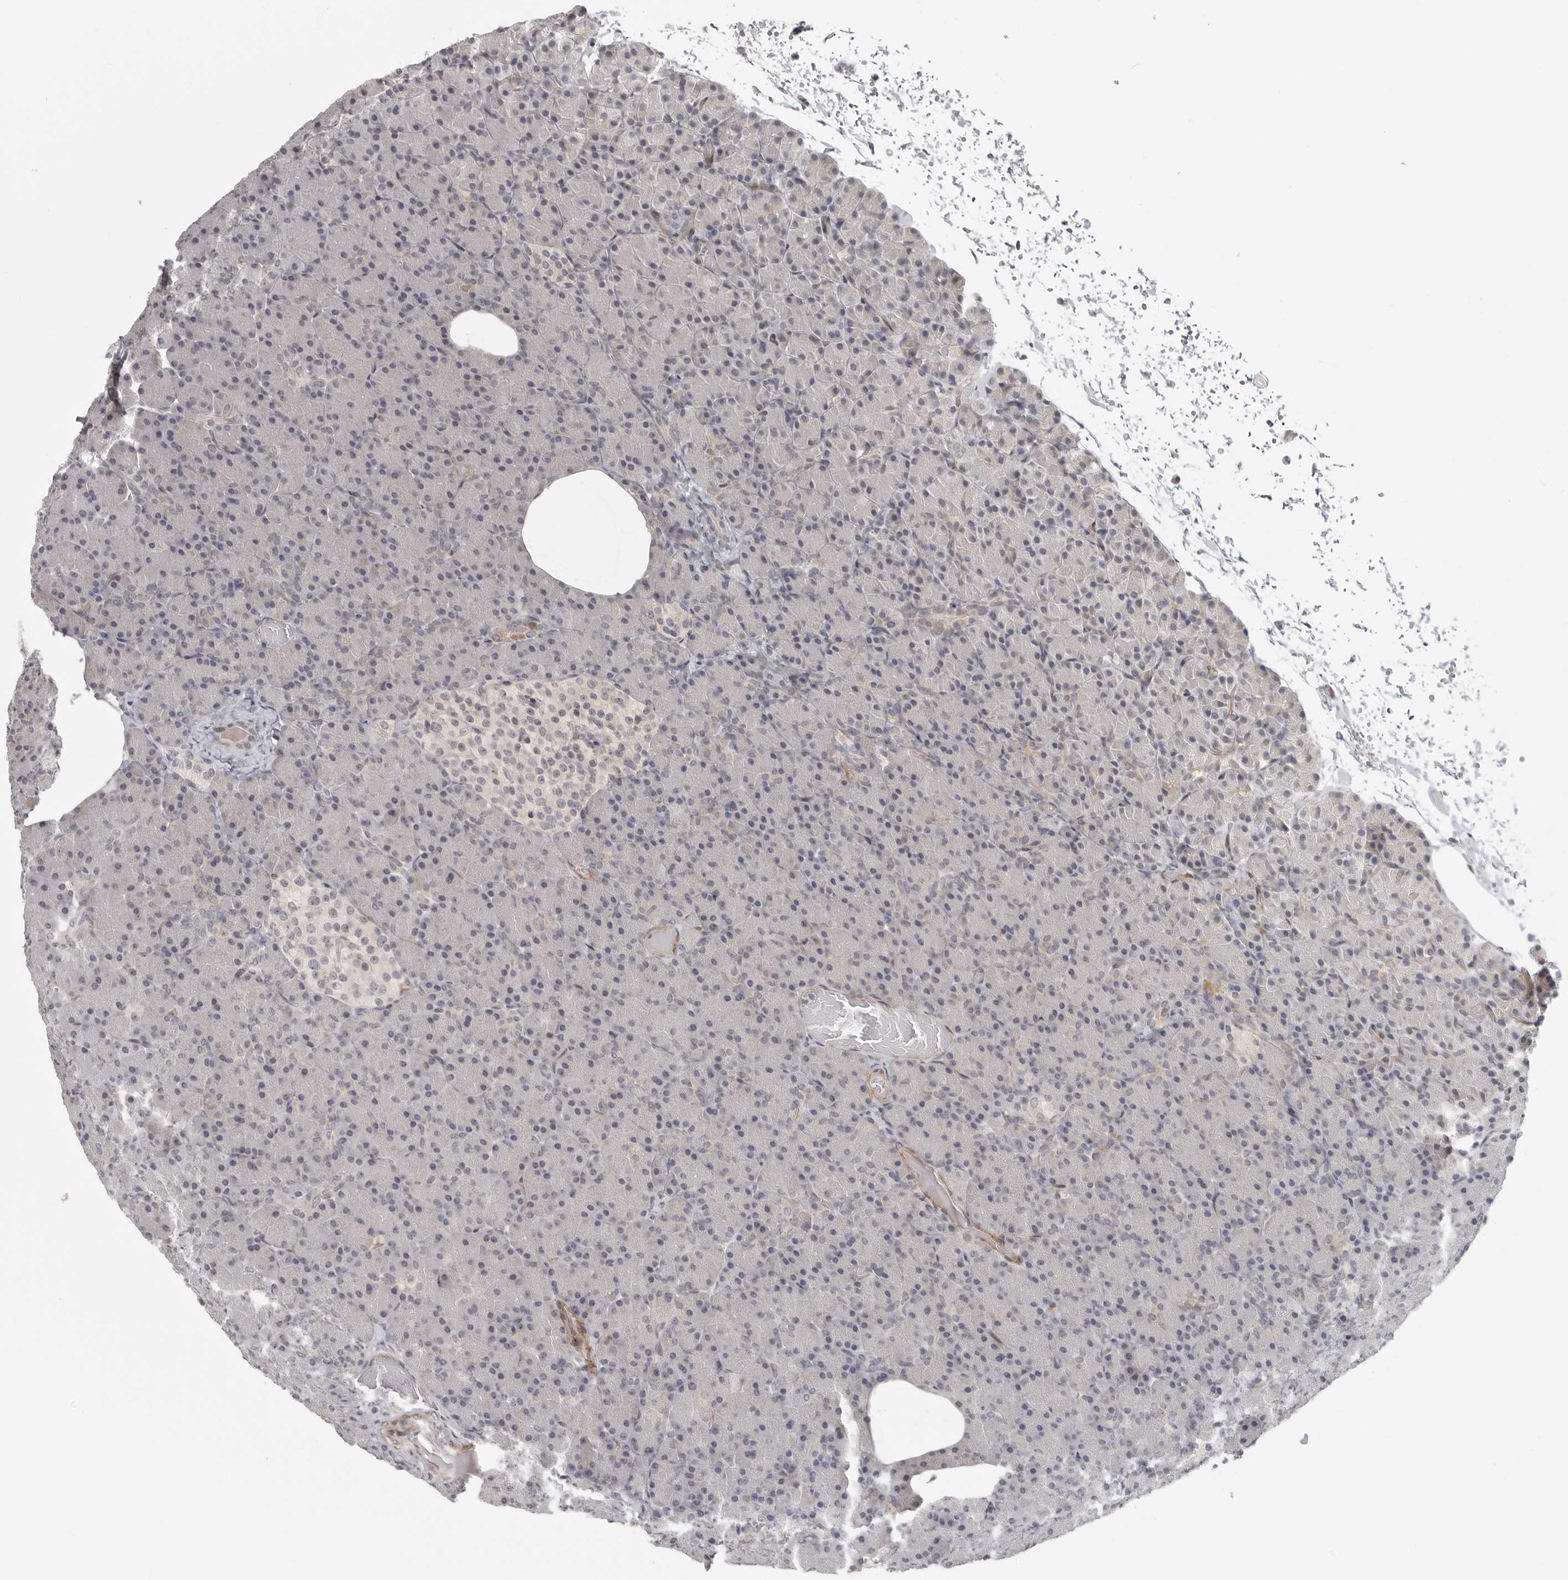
{"staining": {"intensity": "negative", "quantity": "none", "location": "none"}, "tissue": "pancreas", "cell_type": "Exocrine glandular cells", "image_type": "normal", "snomed": [{"axis": "morphology", "description": "Normal tissue, NOS"}, {"axis": "topography", "description": "Pancreas"}], "caption": "Immunohistochemistry (IHC) histopathology image of unremarkable pancreas: human pancreas stained with DAB (3,3'-diaminobenzidine) shows no significant protein staining in exocrine glandular cells.", "gene": "TUT4", "patient": {"sex": "female", "age": 43}}